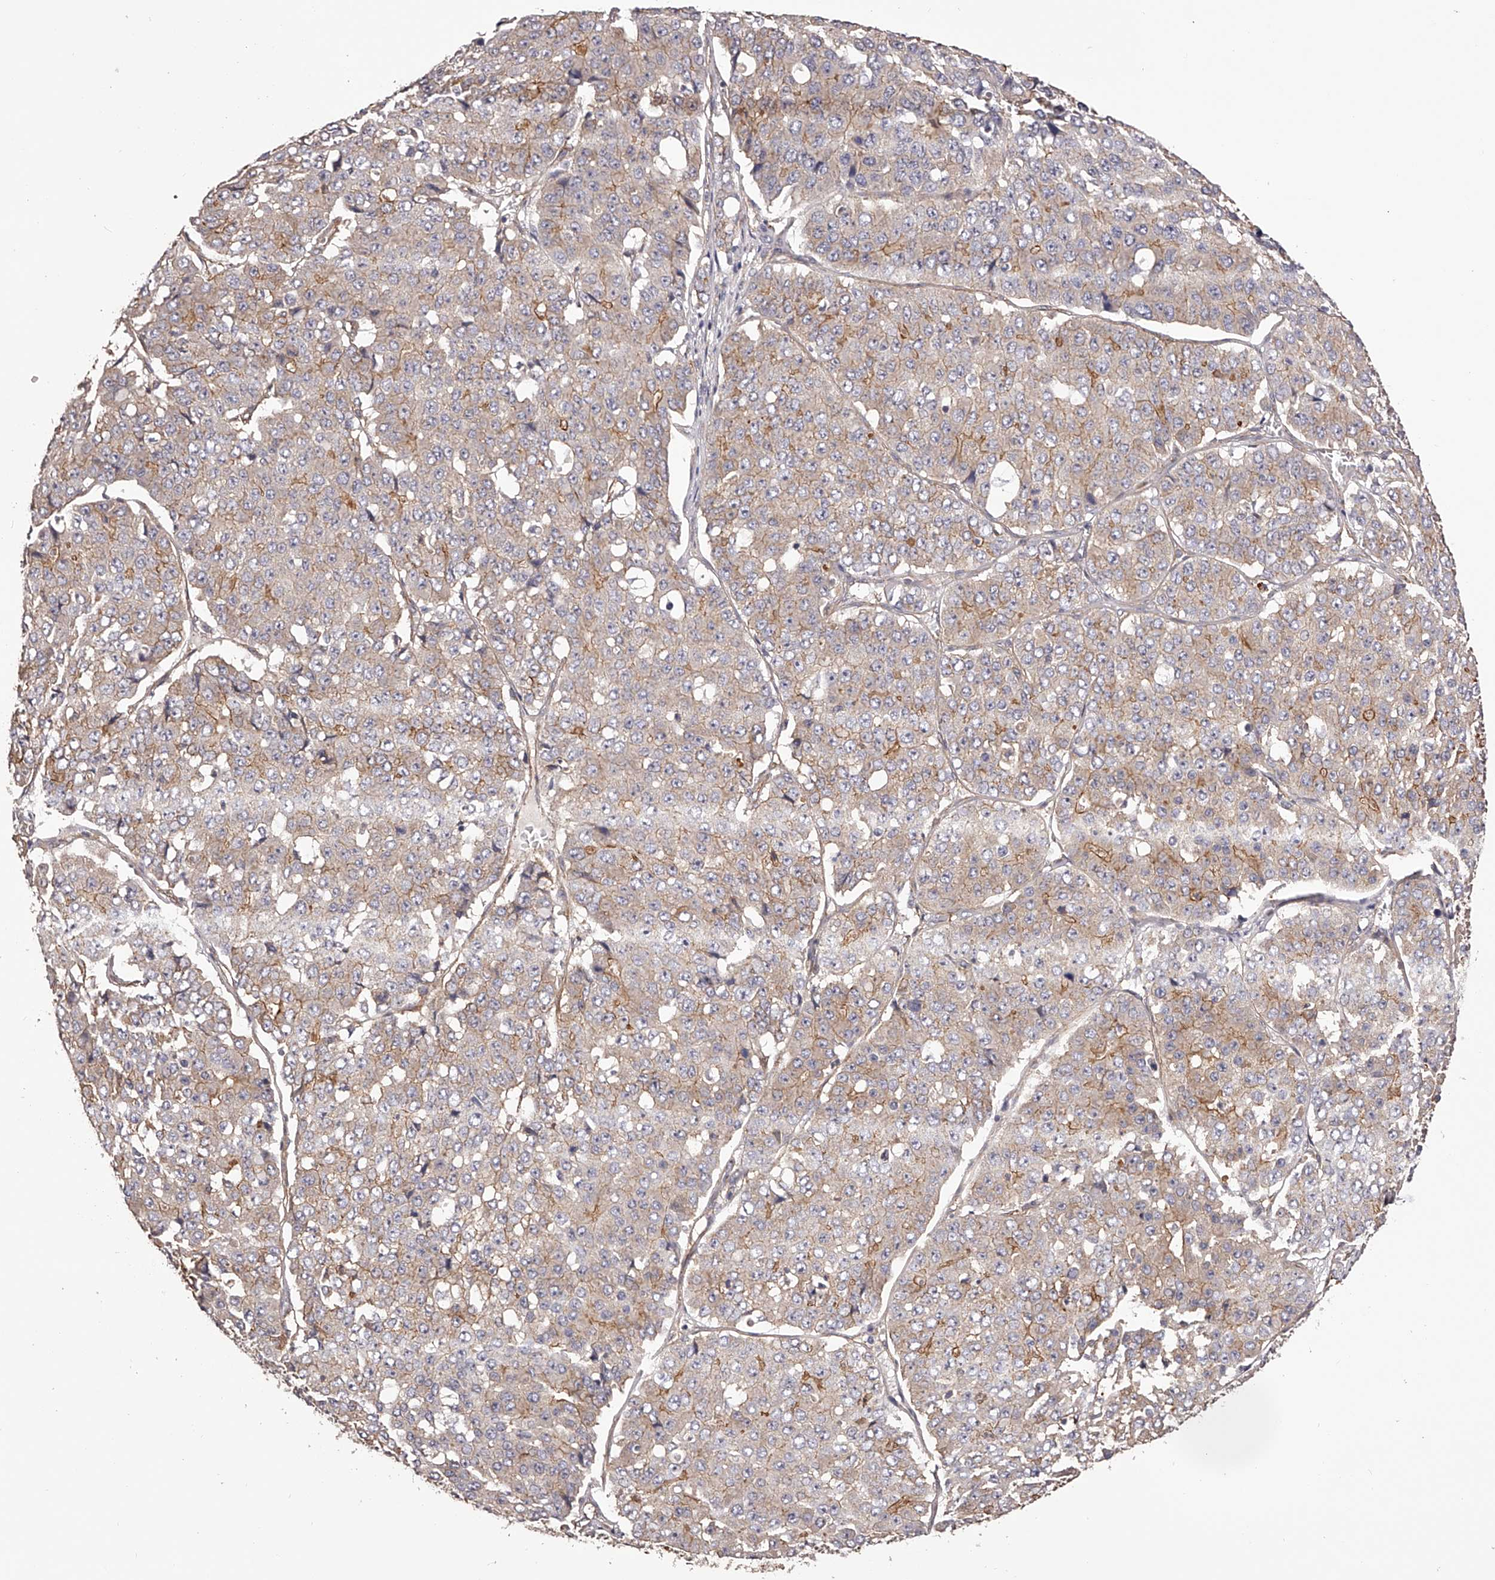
{"staining": {"intensity": "moderate", "quantity": "<25%", "location": "cytoplasmic/membranous"}, "tissue": "pancreatic cancer", "cell_type": "Tumor cells", "image_type": "cancer", "snomed": [{"axis": "morphology", "description": "Adenocarcinoma, NOS"}, {"axis": "topography", "description": "Pancreas"}], "caption": "There is low levels of moderate cytoplasmic/membranous expression in tumor cells of adenocarcinoma (pancreatic), as demonstrated by immunohistochemical staining (brown color).", "gene": "LTV1", "patient": {"sex": "male", "age": 50}}